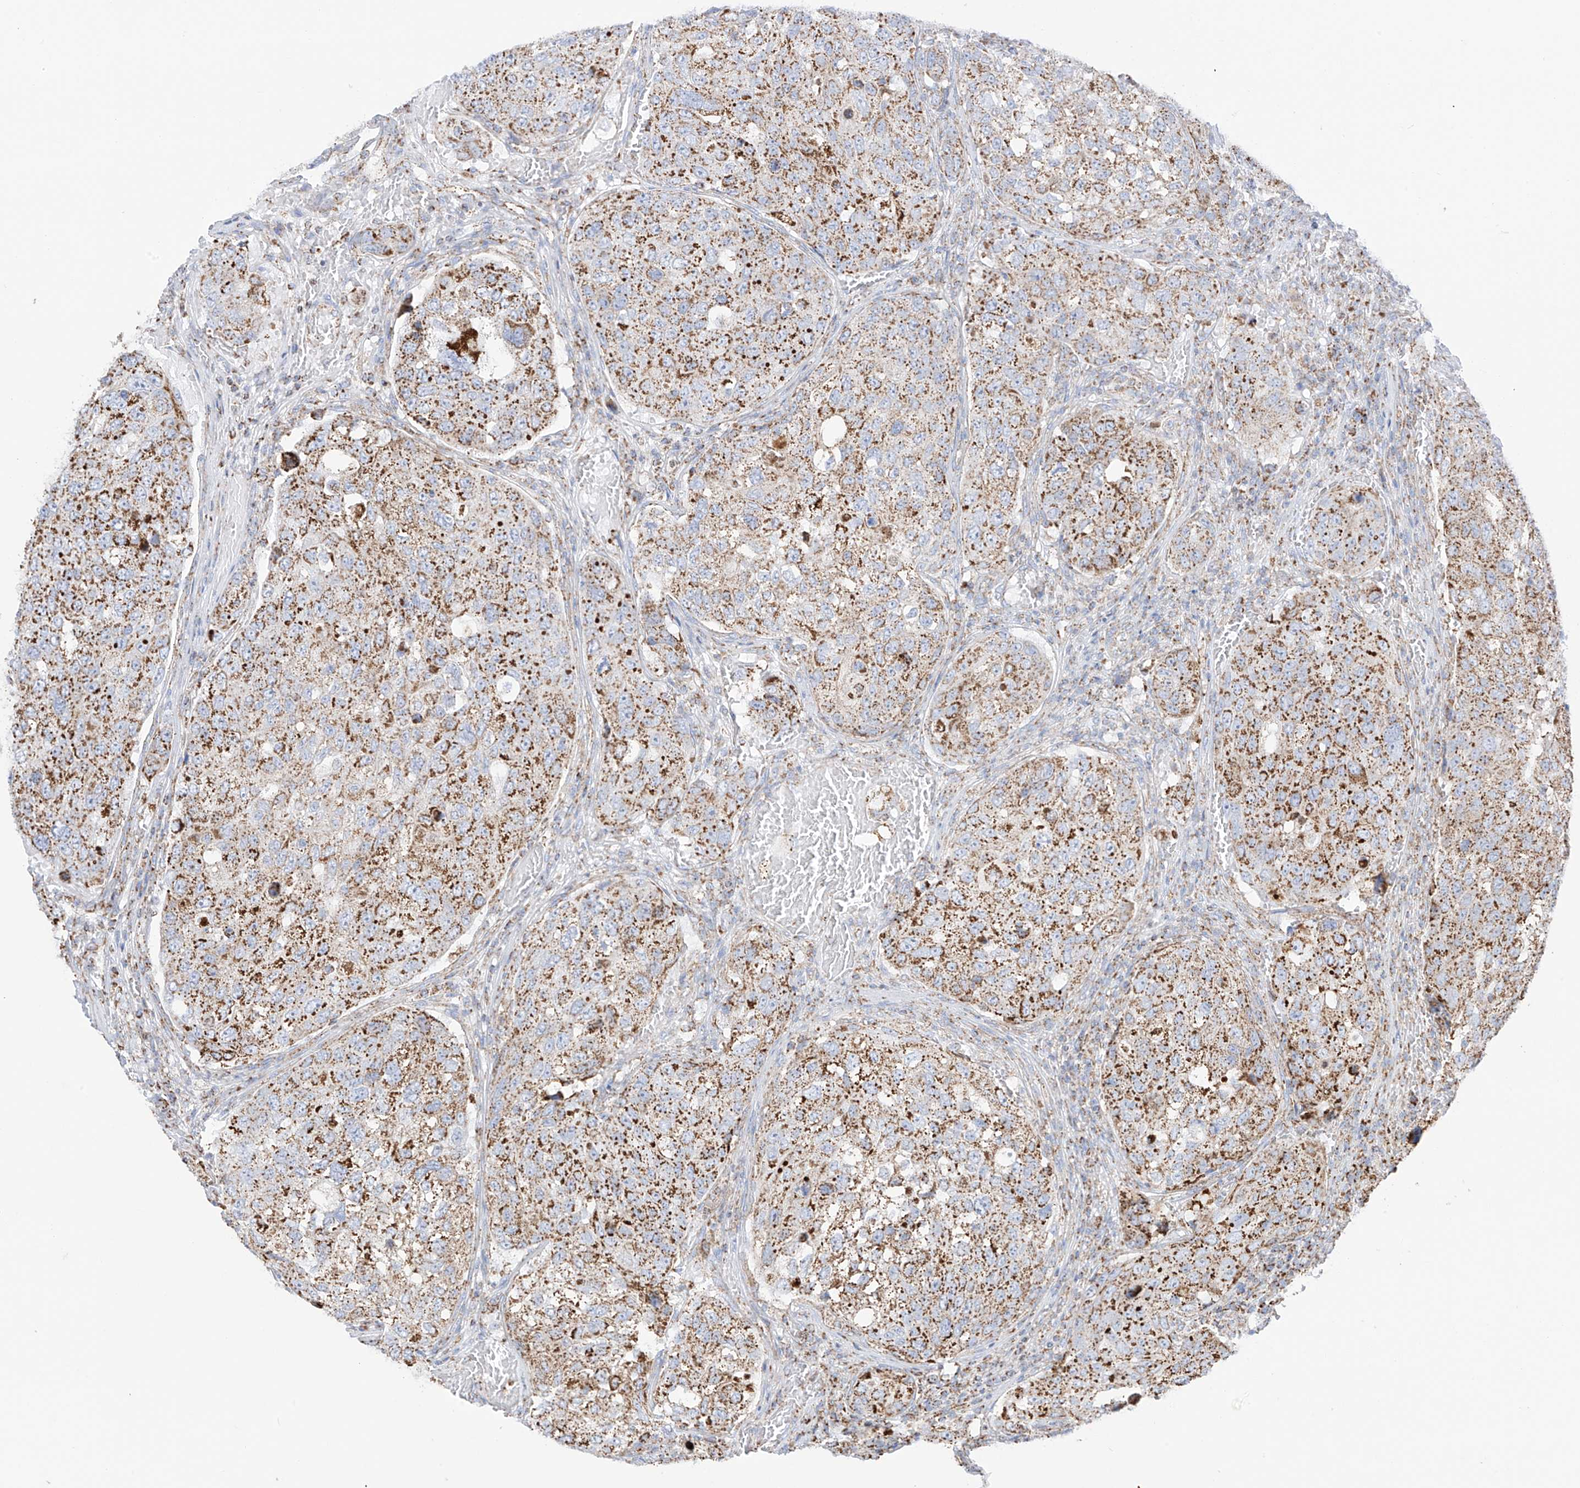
{"staining": {"intensity": "moderate", "quantity": ">75%", "location": "cytoplasmic/membranous"}, "tissue": "urothelial cancer", "cell_type": "Tumor cells", "image_type": "cancer", "snomed": [{"axis": "morphology", "description": "Urothelial carcinoma, High grade"}, {"axis": "topography", "description": "Lymph node"}, {"axis": "topography", "description": "Urinary bladder"}], "caption": "About >75% of tumor cells in human high-grade urothelial carcinoma reveal moderate cytoplasmic/membranous protein expression as visualized by brown immunohistochemical staining.", "gene": "XKR3", "patient": {"sex": "male", "age": 51}}